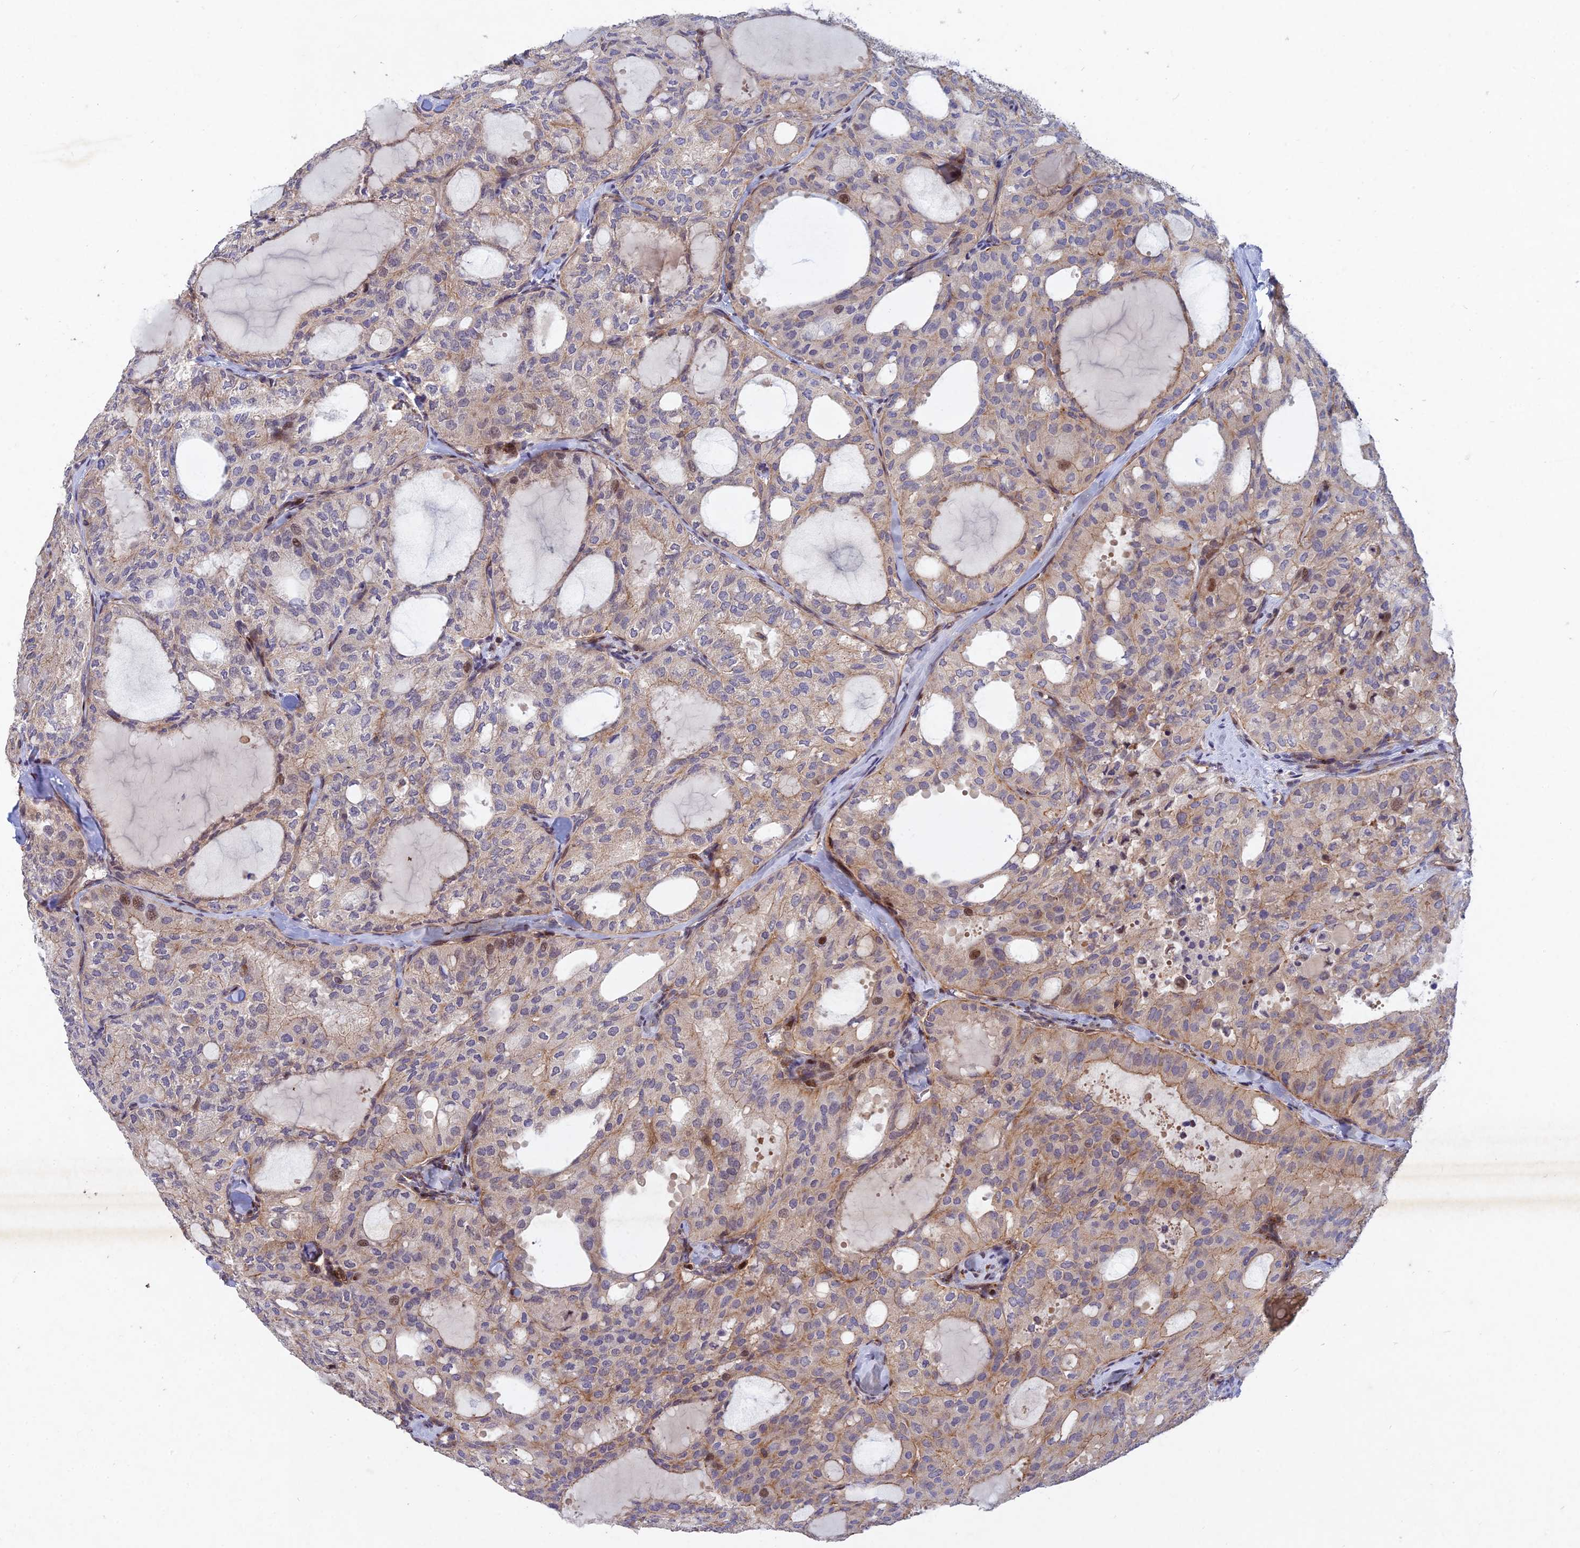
{"staining": {"intensity": "moderate", "quantity": "<25%", "location": "cytoplasmic/membranous"}, "tissue": "thyroid cancer", "cell_type": "Tumor cells", "image_type": "cancer", "snomed": [{"axis": "morphology", "description": "Follicular adenoma carcinoma, NOS"}, {"axis": "topography", "description": "Thyroid gland"}], "caption": "An immunohistochemistry photomicrograph of tumor tissue is shown. Protein staining in brown shows moderate cytoplasmic/membranous positivity in follicular adenoma carcinoma (thyroid) within tumor cells.", "gene": "RELCH", "patient": {"sex": "male", "age": 75}}